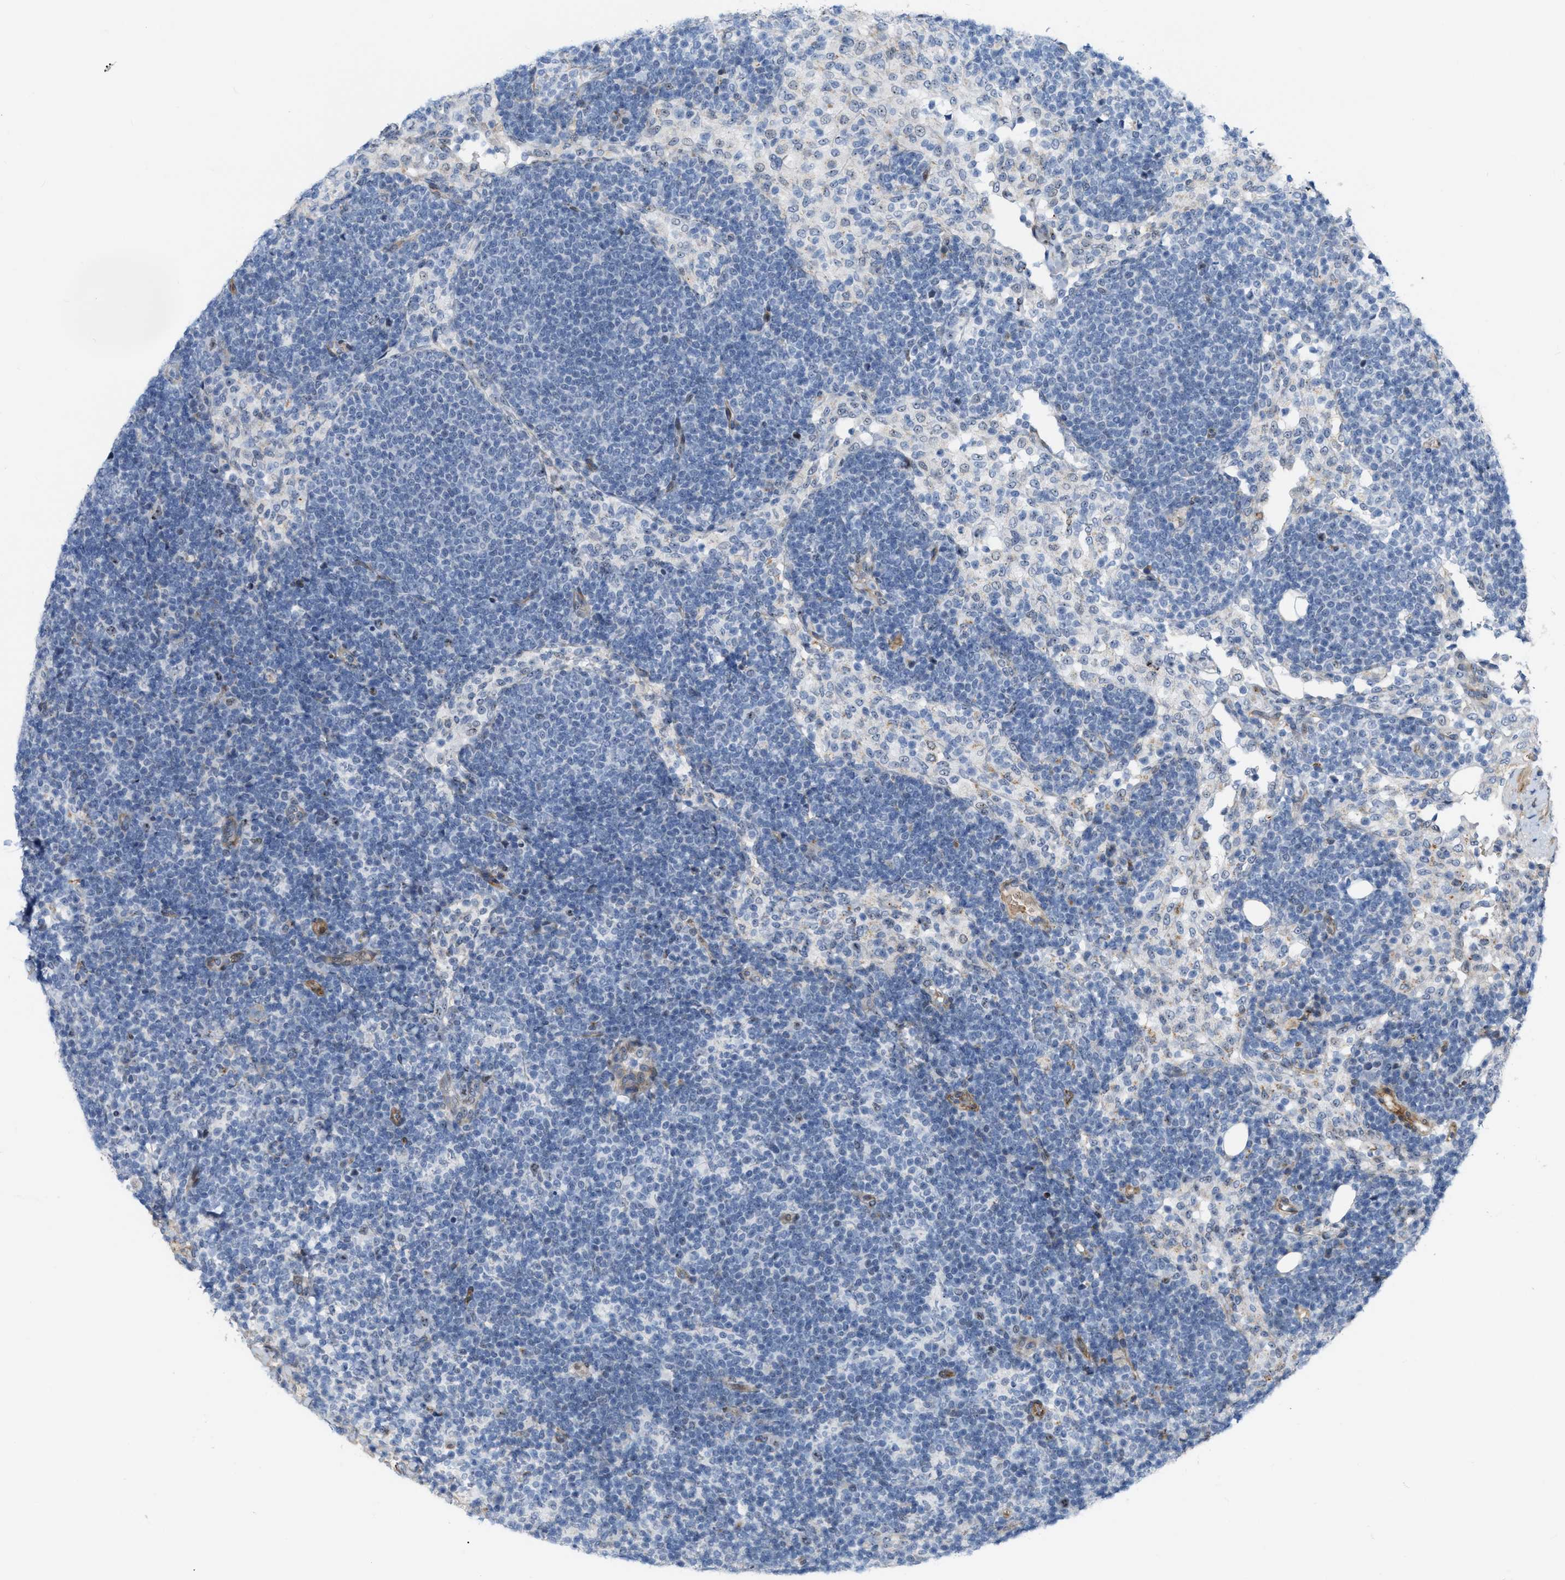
{"staining": {"intensity": "negative", "quantity": "none", "location": "none"}, "tissue": "lymph node", "cell_type": "Germinal center cells", "image_type": "normal", "snomed": [{"axis": "morphology", "description": "Normal tissue, NOS"}, {"axis": "morphology", "description": "Carcinoid, malignant, NOS"}, {"axis": "topography", "description": "Lymph node"}], "caption": "Photomicrograph shows no protein staining in germinal center cells of benign lymph node.", "gene": "POLR1F", "patient": {"sex": "male", "age": 47}}